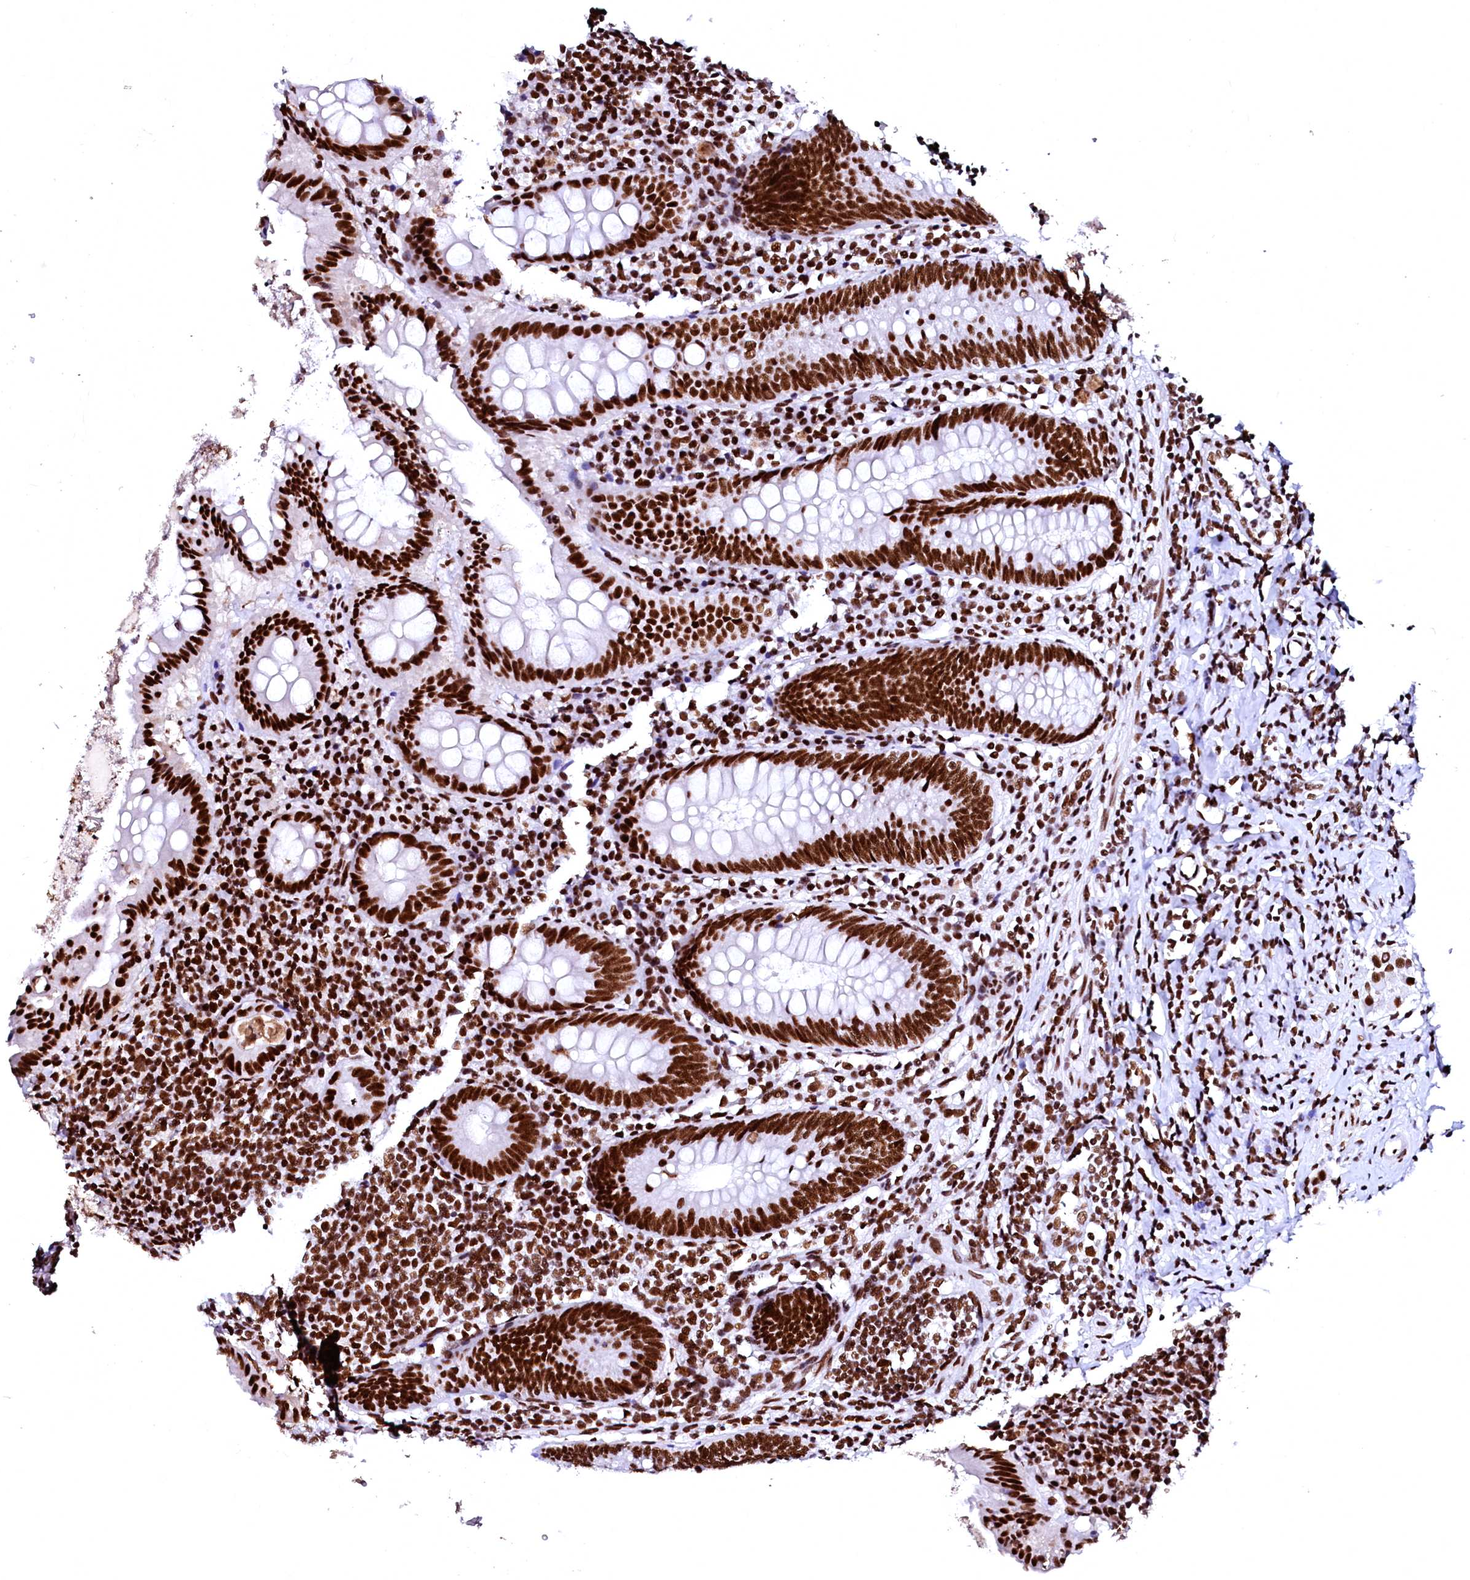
{"staining": {"intensity": "strong", "quantity": ">75%", "location": "nuclear"}, "tissue": "appendix", "cell_type": "Glandular cells", "image_type": "normal", "snomed": [{"axis": "morphology", "description": "Normal tissue, NOS"}, {"axis": "topography", "description": "Appendix"}], "caption": "Immunohistochemistry (IHC) (DAB (3,3'-diaminobenzidine)) staining of benign human appendix demonstrates strong nuclear protein positivity in about >75% of glandular cells. The protein of interest is stained brown, and the nuclei are stained in blue (DAB (3,3'-diaminobenzidine) IHC with brightfield microscopy, high magnification).", "gene": "CPSF6", "patient": {"sex": "female", "age": 54}}